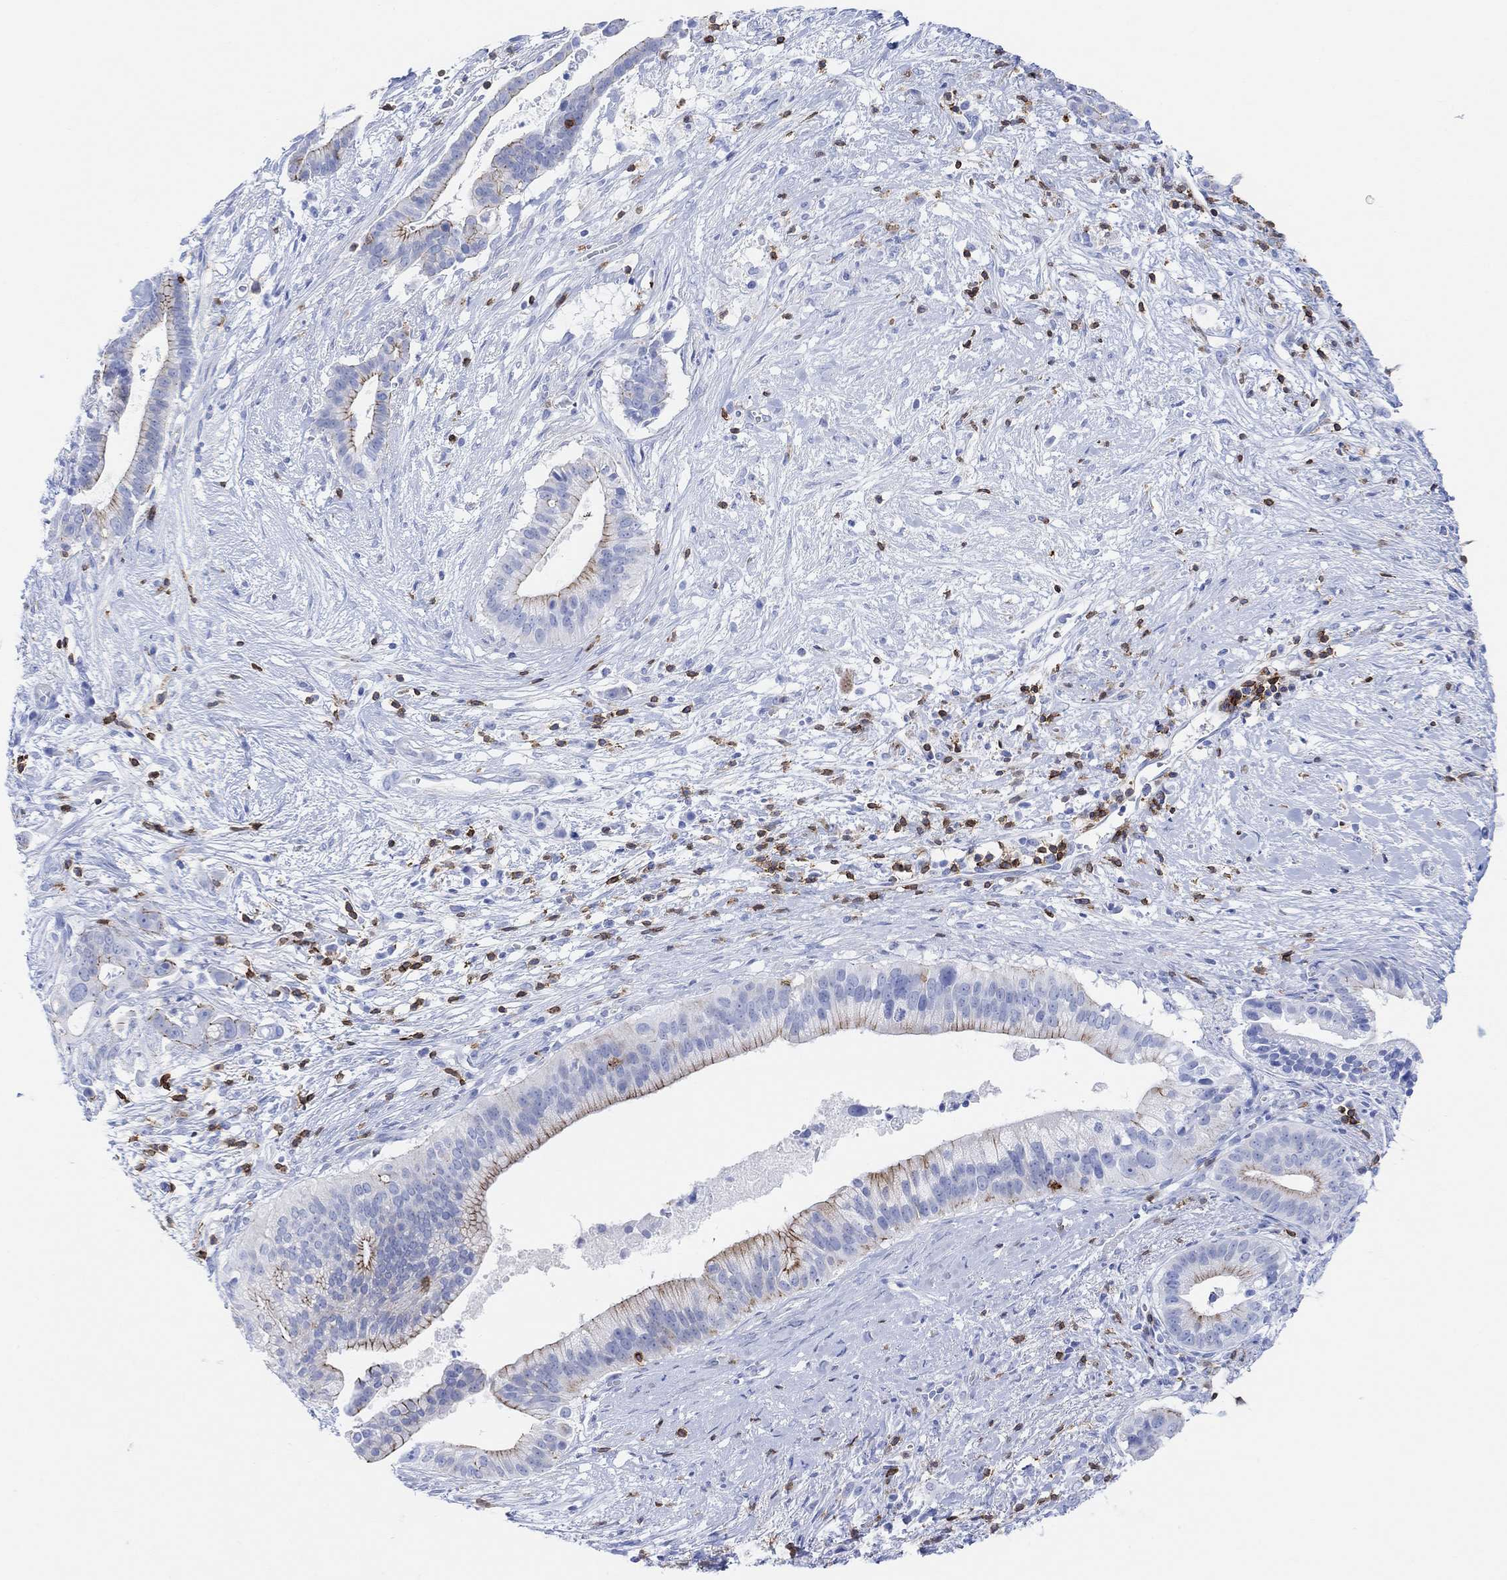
{"staining": {"intensity": "strong", "quantity": "<25%", "location": "cytoplasmic/membranous"}, "tissue": "pancreatic cancer", "cell_type": "Tumor cells", "image_type": "cancer", "snomed": [{"axis": "morphology", "description": "Adenocarcinoma, NOS"}, {"axis": "topography", "description": "Pancreas"}], "caption": "Protein expression analysis of pancreatic cancer (adenocarcinoma) shows strong cytoplasmic/membranous expression in about <25% of tumor cells. The staining was performed using DAB, with brown indicating positive protein expression. Nuclei are stained blue with hematoxylin.", "gene": "GPR65", "patient": {"sex": "male", "age": 61}}